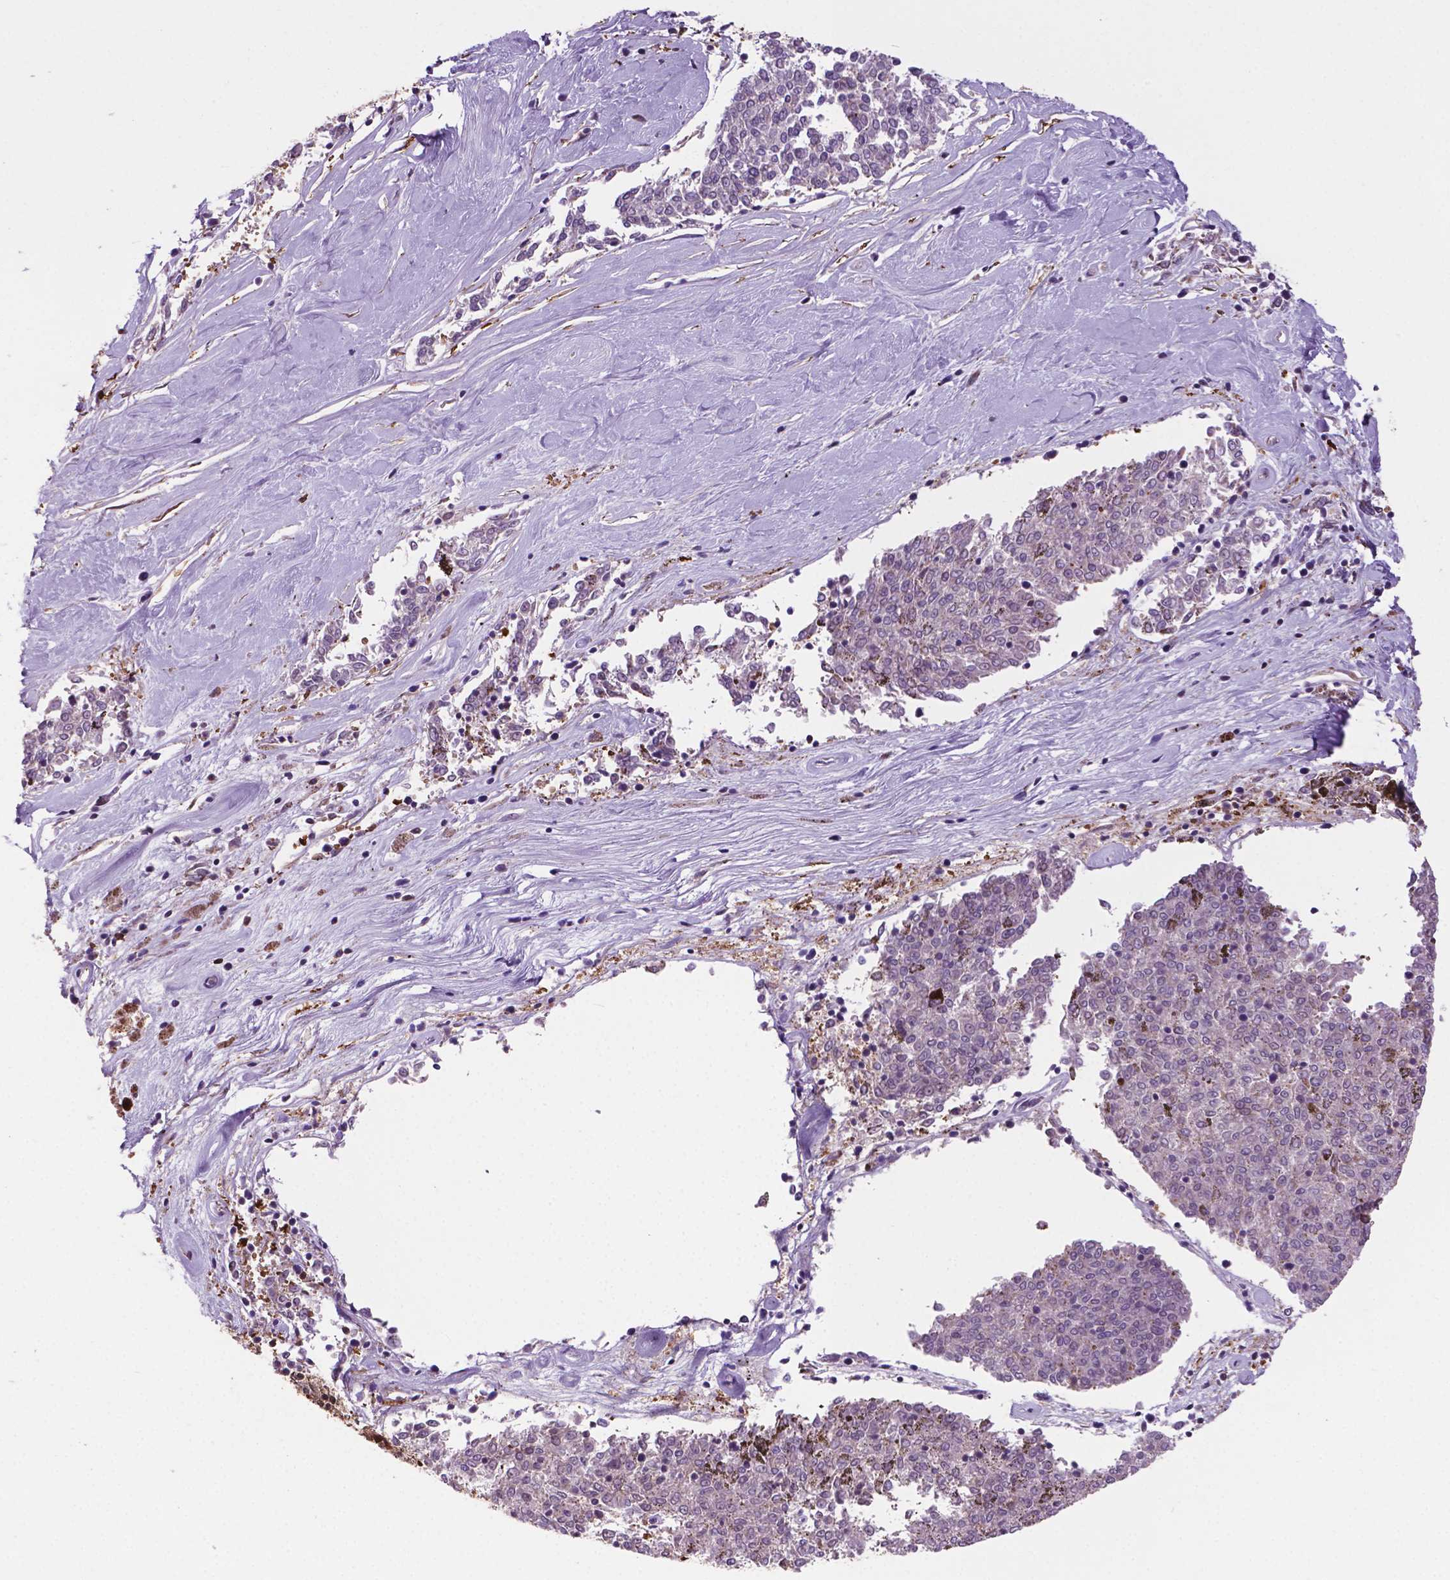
{"staining": {"intensity": "weak", "quantity": "25%-75%", "location": "cytoplasmic/membranous"}, "tissue": "melanoma", "cell_type": "Tumor cells", "image_type": "cancer", "snomed": [{"axis": "morphology", "description": "Malignant melanoma, NOS"}, {"axis": "topography", "description": "Skin"}], "caption": "Immunohistochemistry (IHC) of human melanoma reveals low levels of weak cytoplasmic/membranous positivity in about 25%-75% of tumor cells.", "gene": "PLIN3", "patient": {"sex": "female", "age": 72}}